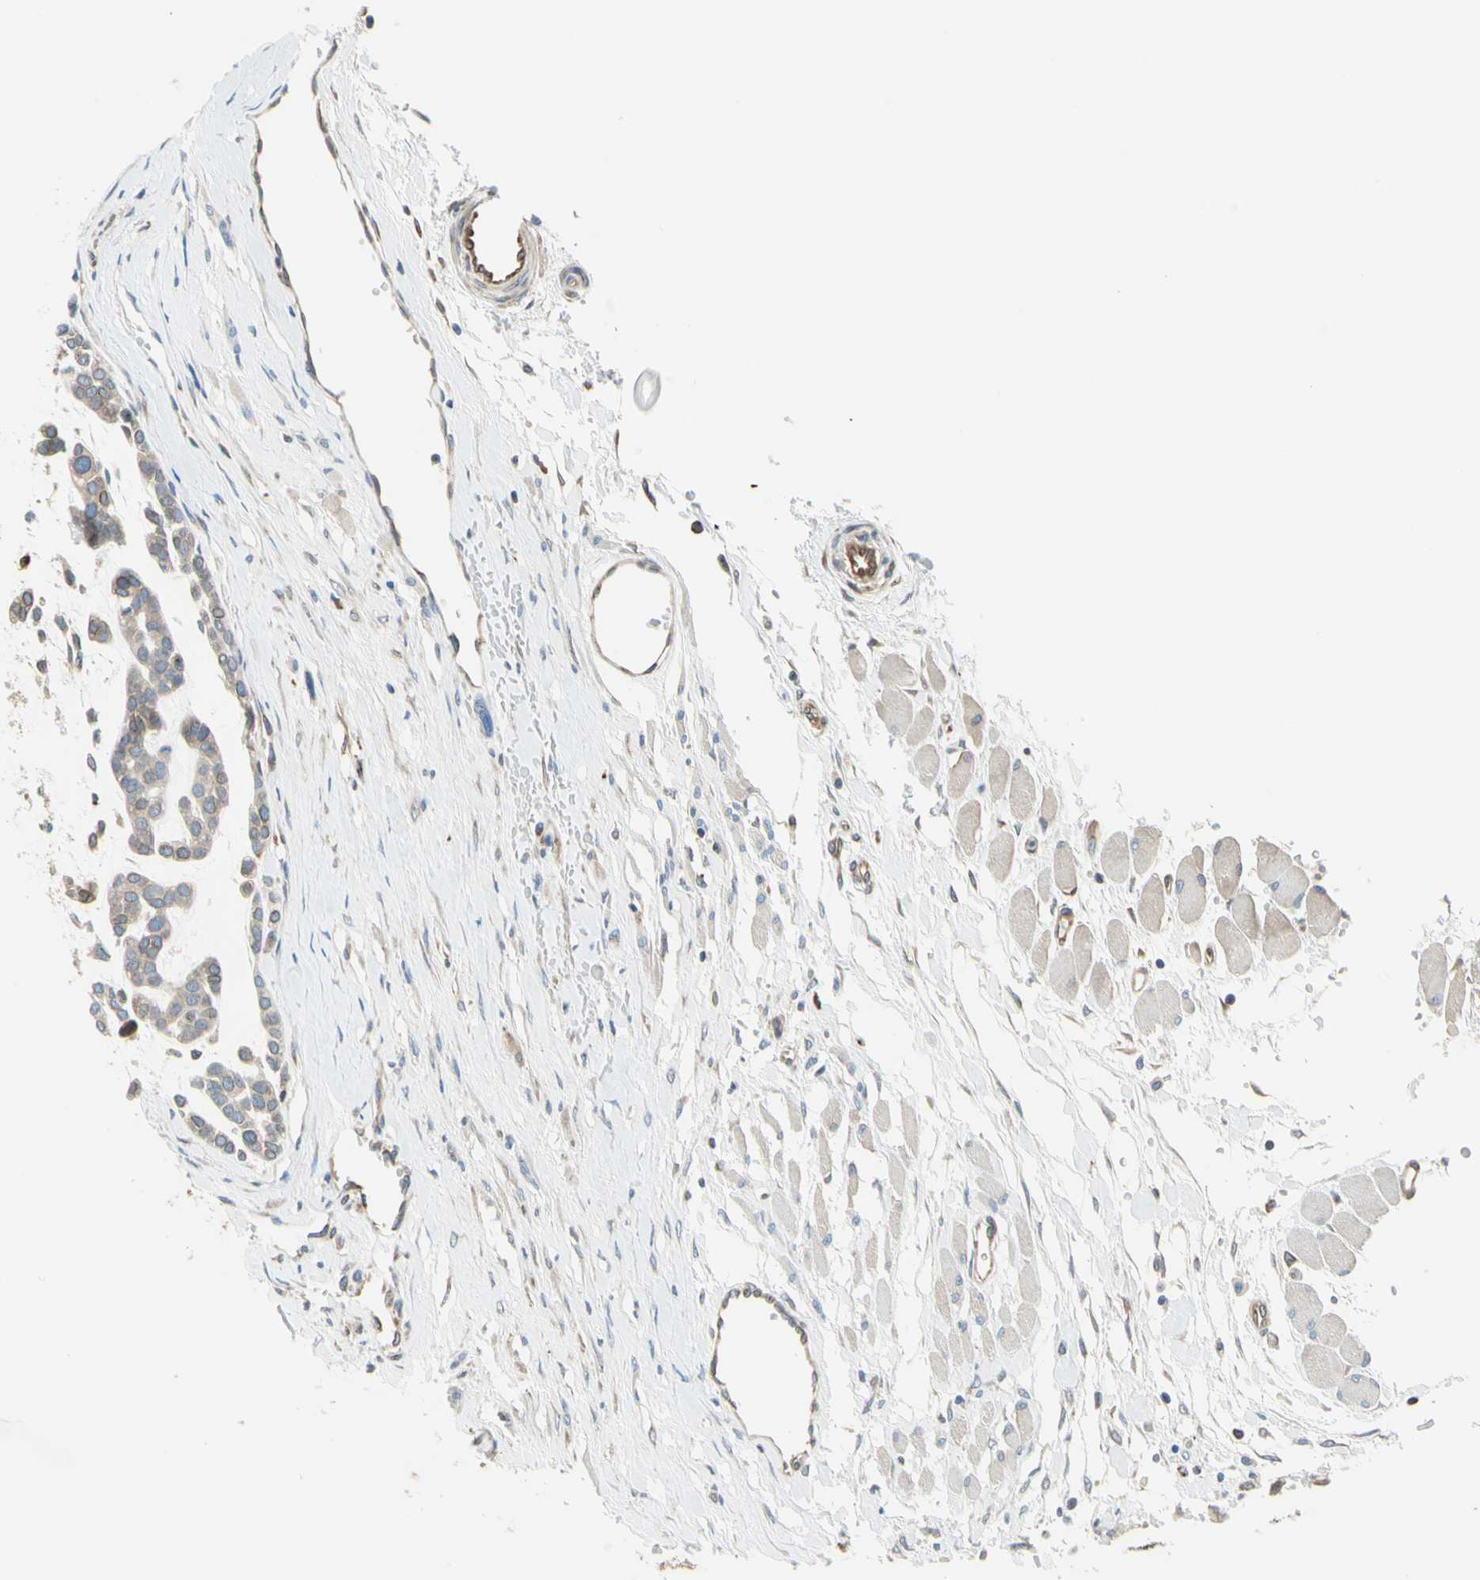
{"staining": {"intensity": "weak", "quantity": ">75%", "location": "cytoplasmic/membranous"}, "tissue": "head and neck cancer", "cell_type": "Tumor cells", "image_type": "cancer", "snomed": [{"axis": "morphology", "description": "Adenocarcinoma, NOS"}, {"axis": "morphology", "description": "Adenoma, NOS"}, {"axis": "topography", "description": "Head-Neck"}], "caption": "IHC (DAB) staining of adenoma (head and neck) demonstrates weak cytoplasmic/membranous protein positivity in about >75% of tumor cells.", "gene": "TRAF2", "patient": {"sex": "female", "age": 55}}